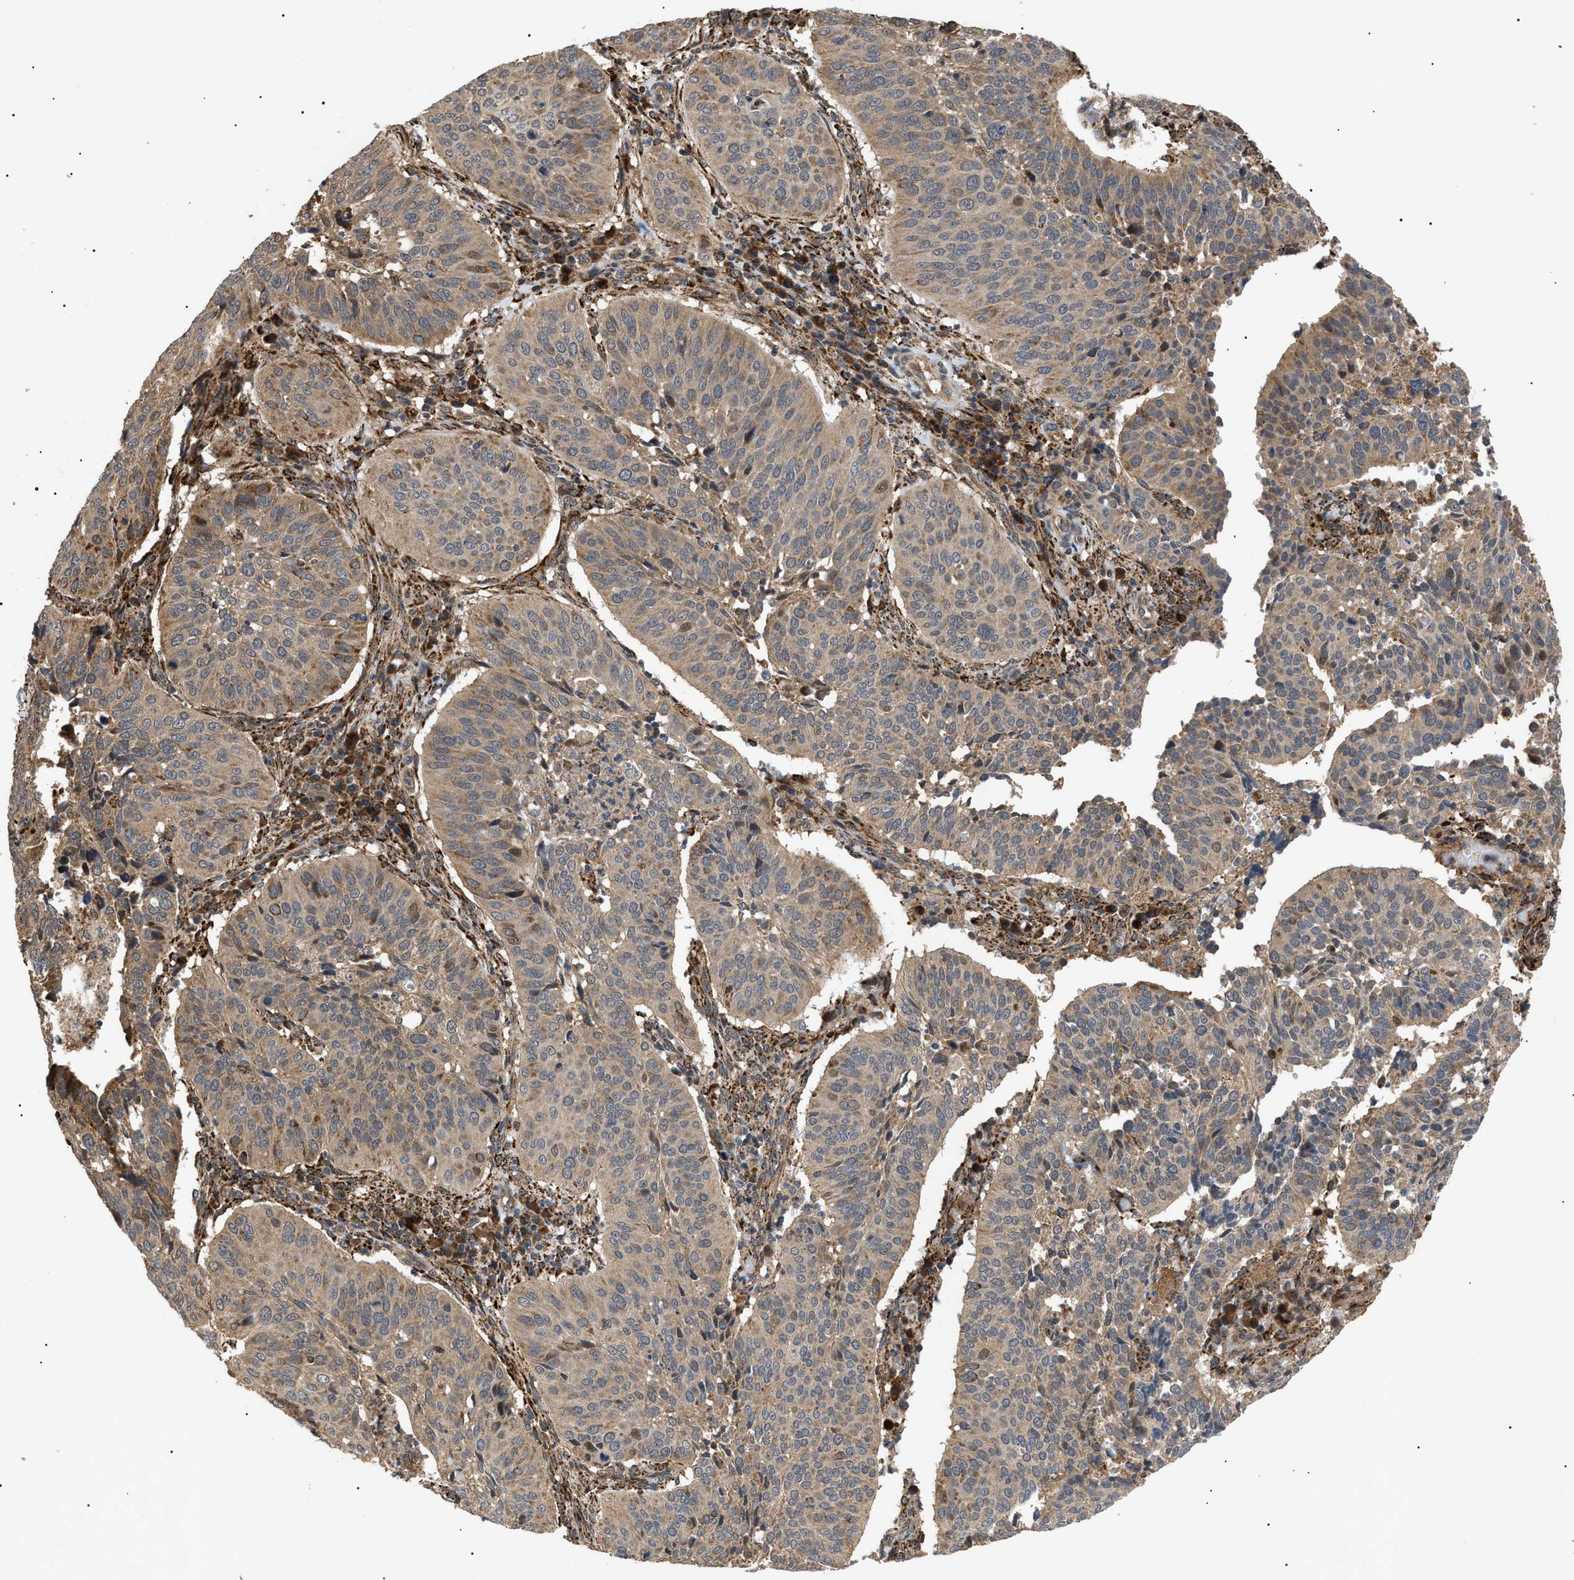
{"staining": {"intensity": "weak", "quantity": ">75%", "location": "cytoplasmic/membranous,nuclear"}, "tissue": "cervical cancer", "cell_type": "Tumor cells", "image_type": "cancer", "snomed": [{"axis": "morphology", "description": "Normal tissue, NOS"}, {"axis": "morphology", "description": "Squamous cell carcinoma, NOS"}, {"axis": "topography", "description": "Cervix"}], "caption": "Human cervical cancer stained with a brown dye exhibits weak cytoplasmic/membranous and nuclear positive expression in about >75% of tumor cells.", "gene": "ASTL", "patient": {"sex": "female", "age": 39}}